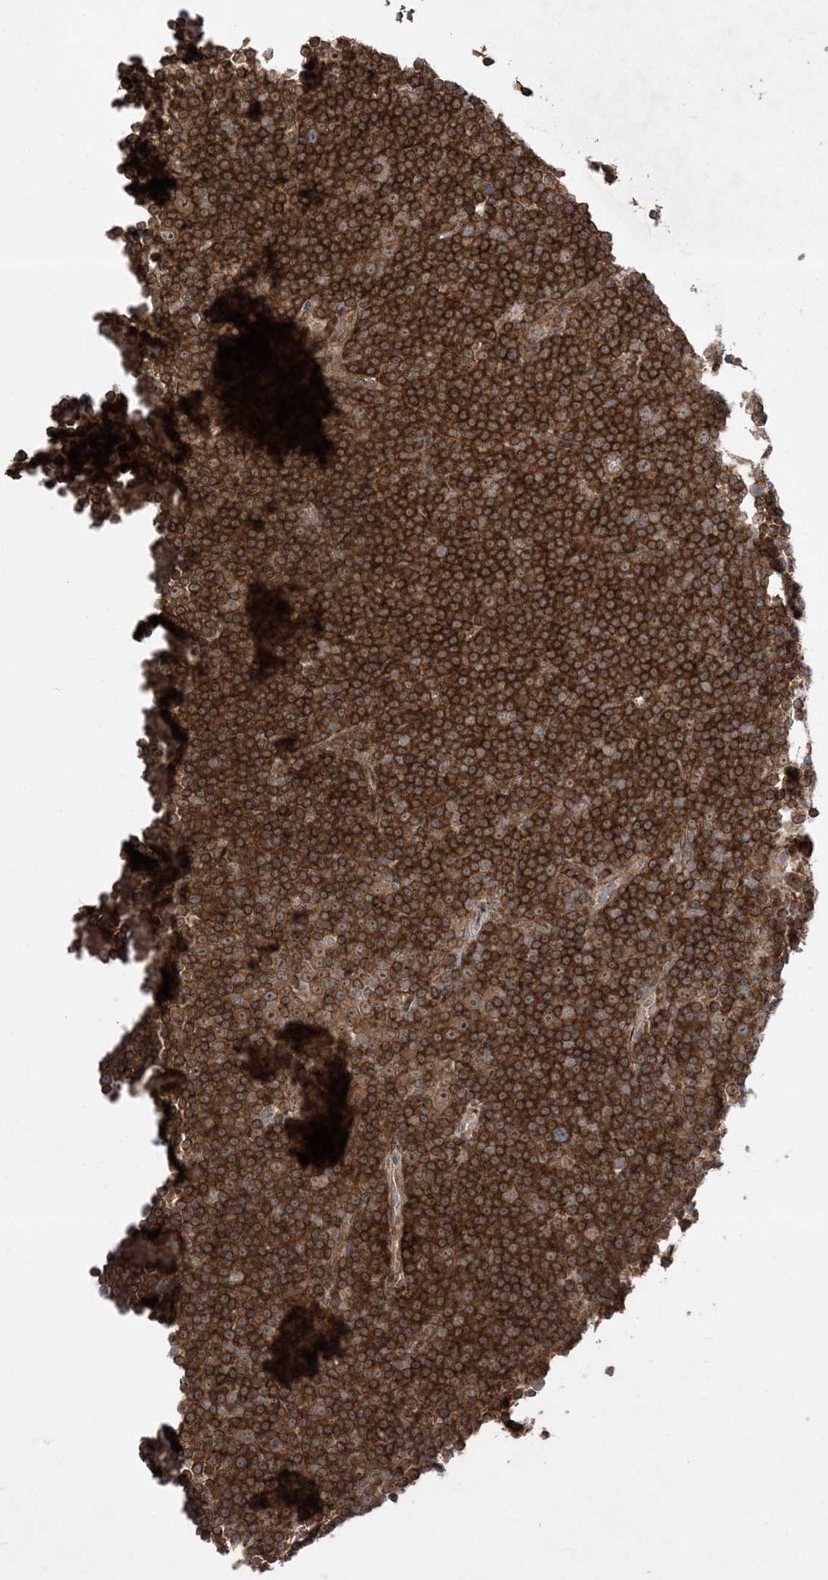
{"staining": {"intensity": "strong", "quantity": ">75%", "location": "cytoplasmic/membranous,nuclear"}, "tissue": "lymphoma", "cell_type": "Tumor cells", "image_type": "cancer", "snomed": [{"axis": "morphology", "description": "Malignant lymphoma, non-Hodgkin's type, Low grade"}, {"axis": "topography", "description": "Lymph node"}], "caption": "Protein staining shows strong cytoplasmic/membranous and nuclear staining in approximately >75% of tumor cells in malignant lymphoma, non-Hodgkin's type (low-grade).", "gene": "SOGA3", "patient": {"sex": "female", "age": 67}}